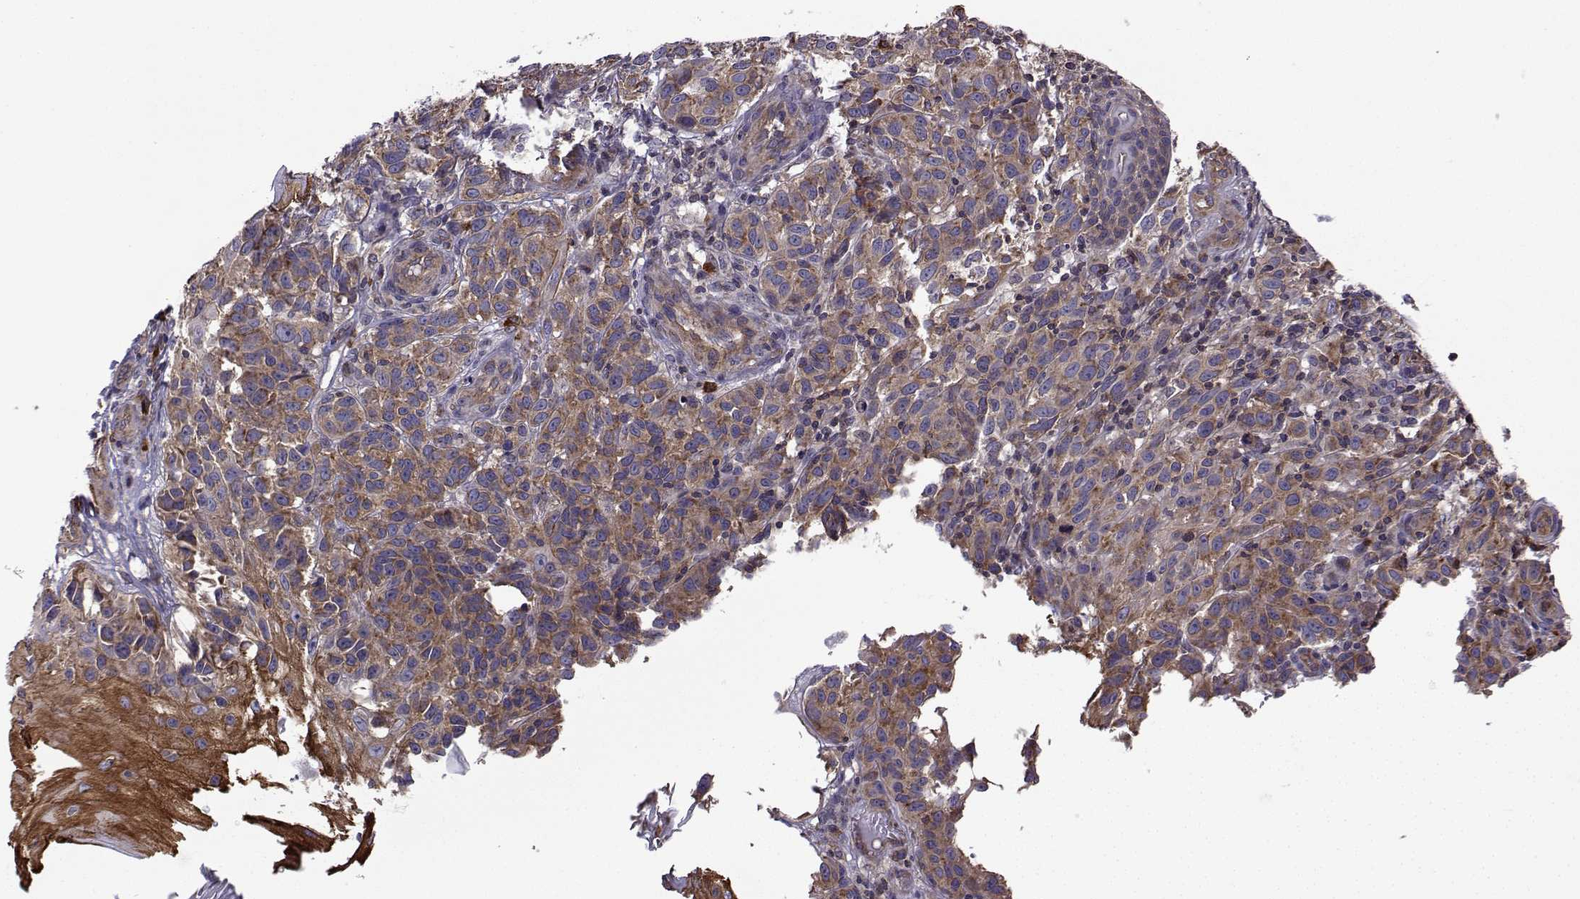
{"staining": {"intensity": "moderate", "quantity": ">75%", "location": "cytoplasmic/membranous"}, "tissue": "melanoma", "cell_type": "Tumor cells", "image_type": "cancer", "snomed": [{"axis": "morphology", "description": "Malignant melanoma, NOS"}, {"axis": "topography", "description": "Skin"}], "caption": "DAB immunohistochemical staining of human malignant melanoma displays moderate cytoplasmic/membranous protein expression in approximately >75% of tumor cells.", "gene": "ITGB8", "patient": {"sex": "female", "age": 53}}